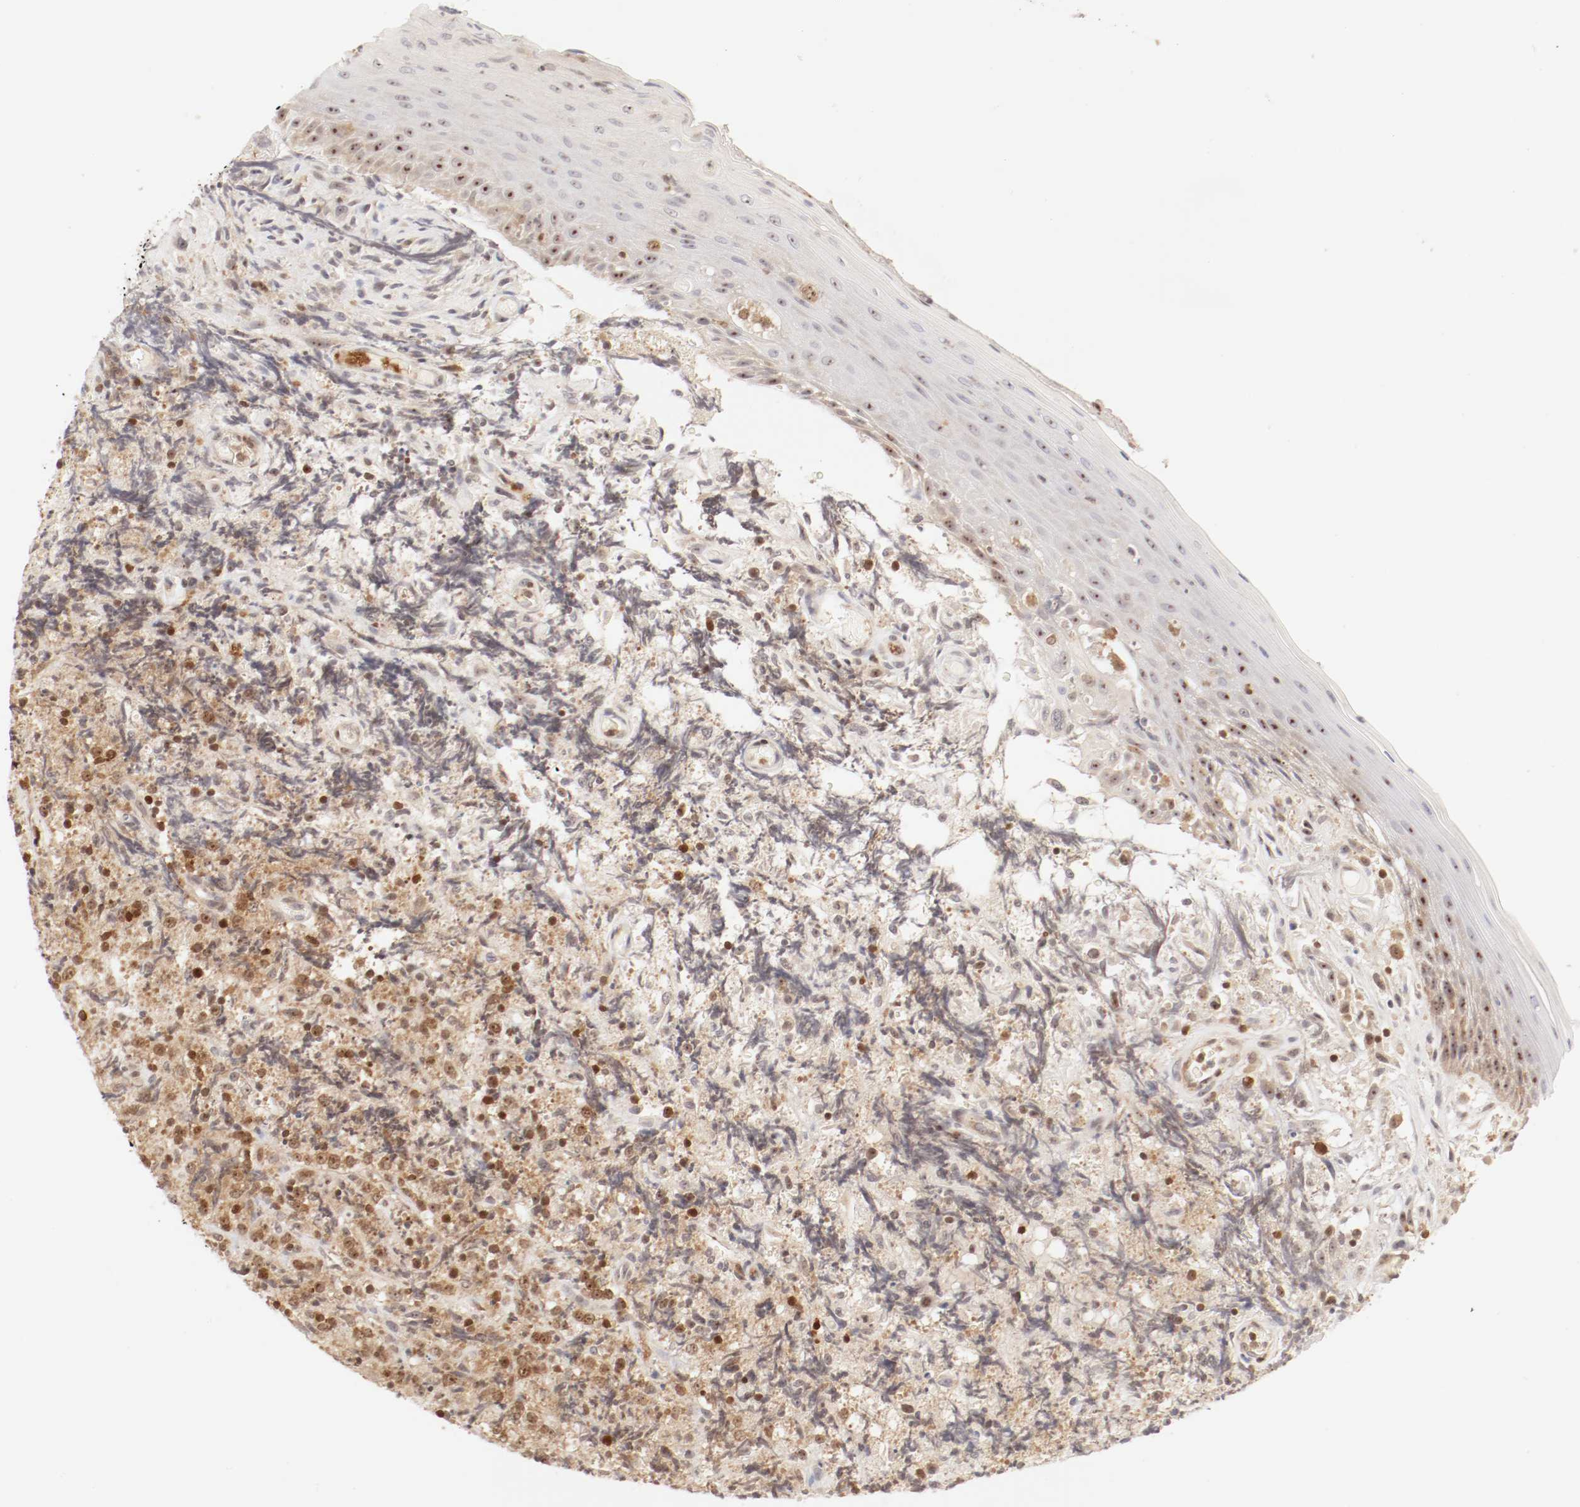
{"staining": {"intensity": "strong", "quantity": ">75%", "location": "cytoplasmic/membranous,nuclear"}, "tissue": "lymphoma", "cell_type": "Tumor cells", "image_type": "cancer", "snomed": [{"axis": "morphology", "description": "Malignant lymphoma, non-Hodgkin's type, High grade"}, {"axis": "topography", "description": "Tonsil"}], "caption": "Lymphoma stained with immunohistochemistry shows strong cytoplasmic/membranous and nuclear staining in approximately >75% of tumor cells. The staining was performed using DAB (3,3'-diaminobenzidine), with brown indicating positive protein expression. Nuclei are stained blue with hematoxylin.", "gene": "KIF2A", "patient": {"sex": "female", "age": 36}}